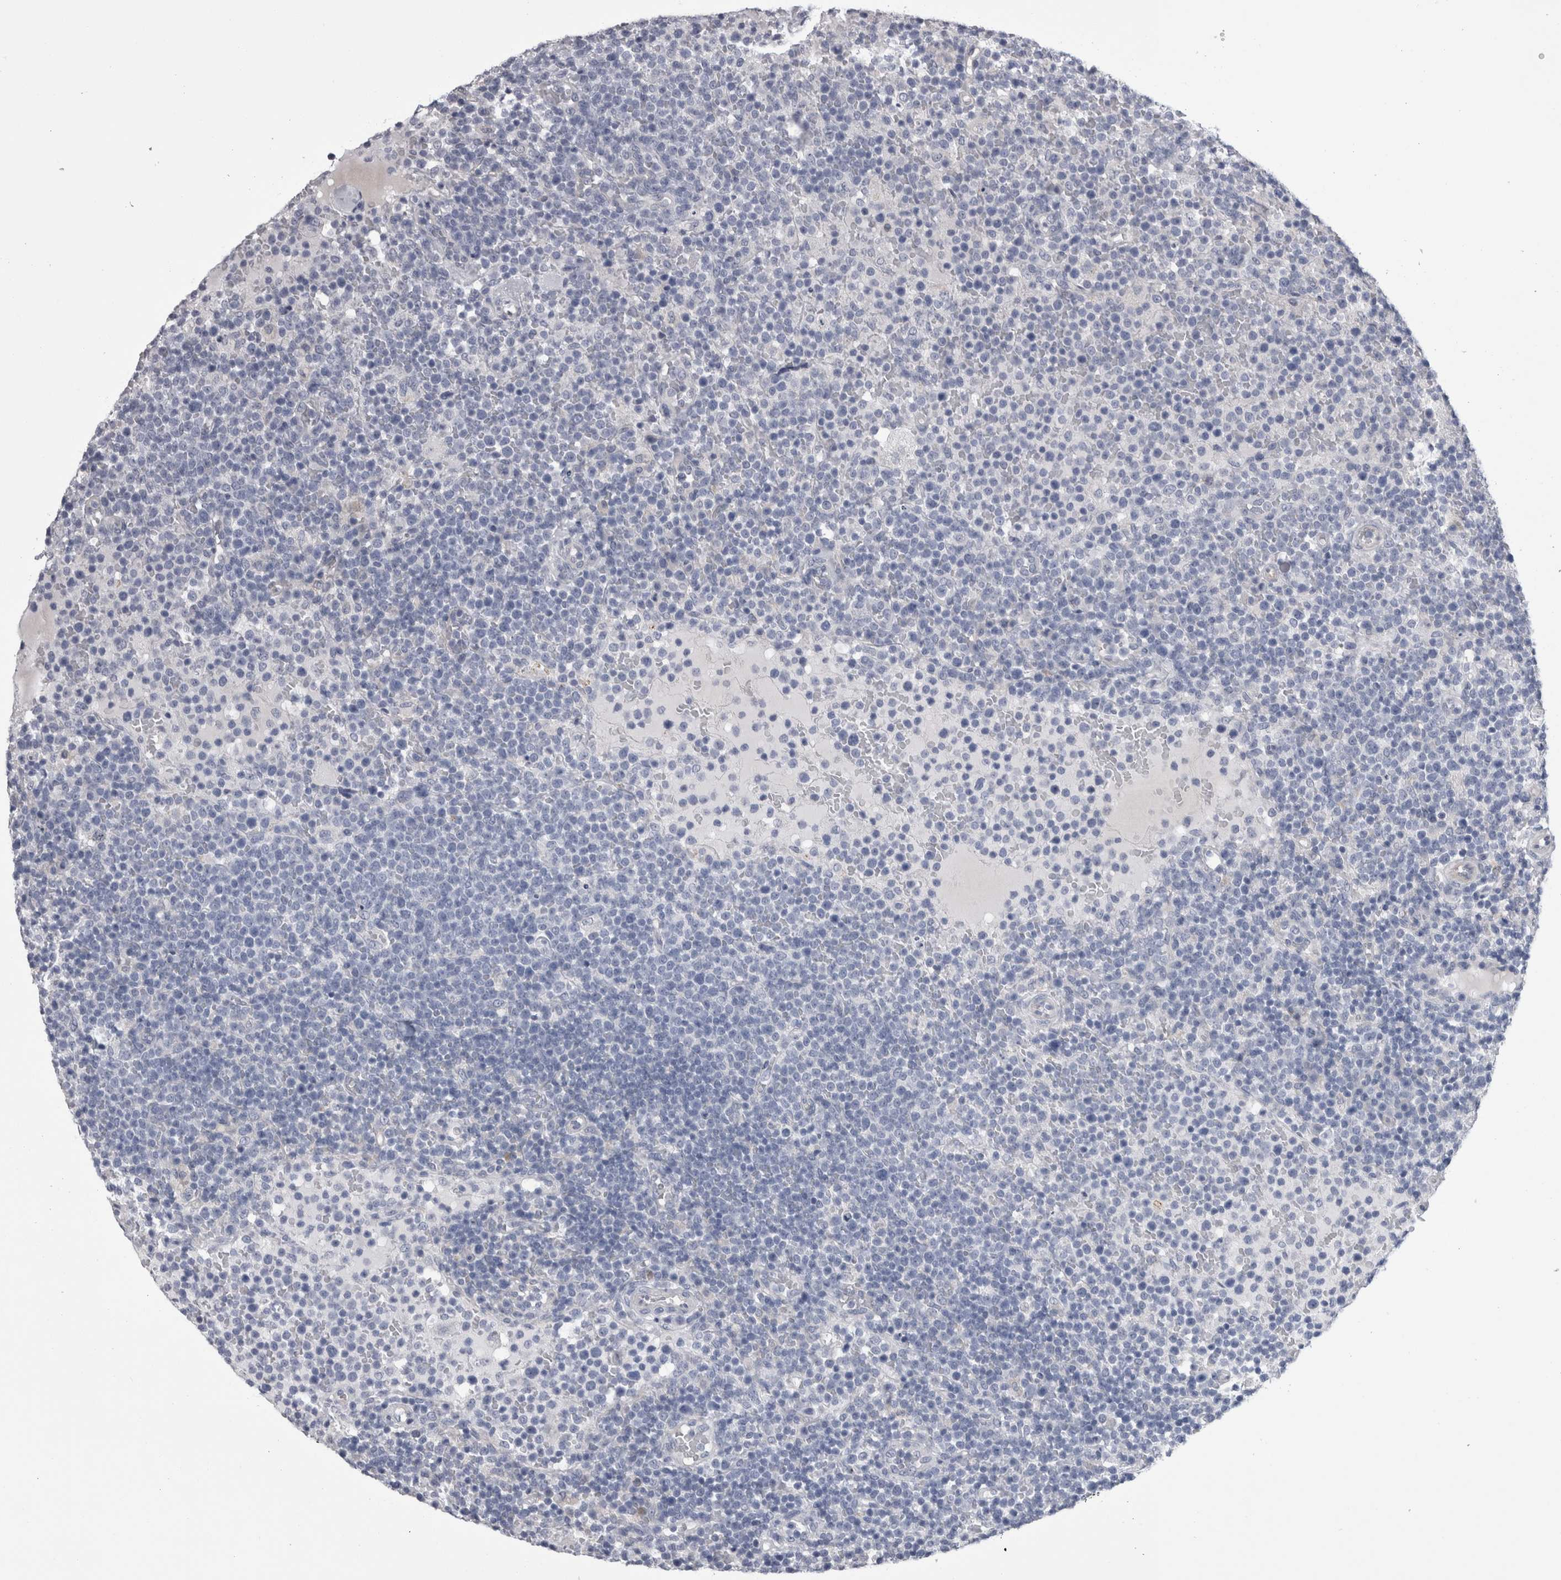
{"staining": {"intensity": "negative", "quantity": "none", "location": "none"}, "tissue": "lymphoma", "cell_type": "Tumor cells", "image_type": "cancer", "snomed": [{"axis": "morphology", "description": "Malignant lymphoma, non-Hodgkin's type, High grade"}, {"axis": "topography", "description": "Lymph node"}], "caption": "There is no significant expression in tumor cells of lymphoma. The staining was performed using DAB (3,3'-diaminobenzidine) to visualize the protein expression in brown, while the nuclei were stained in blue with hematoxylin (Magnification: 20x).", "gene": "AFMID", "patient": {"sex": "male", "age": 61}}